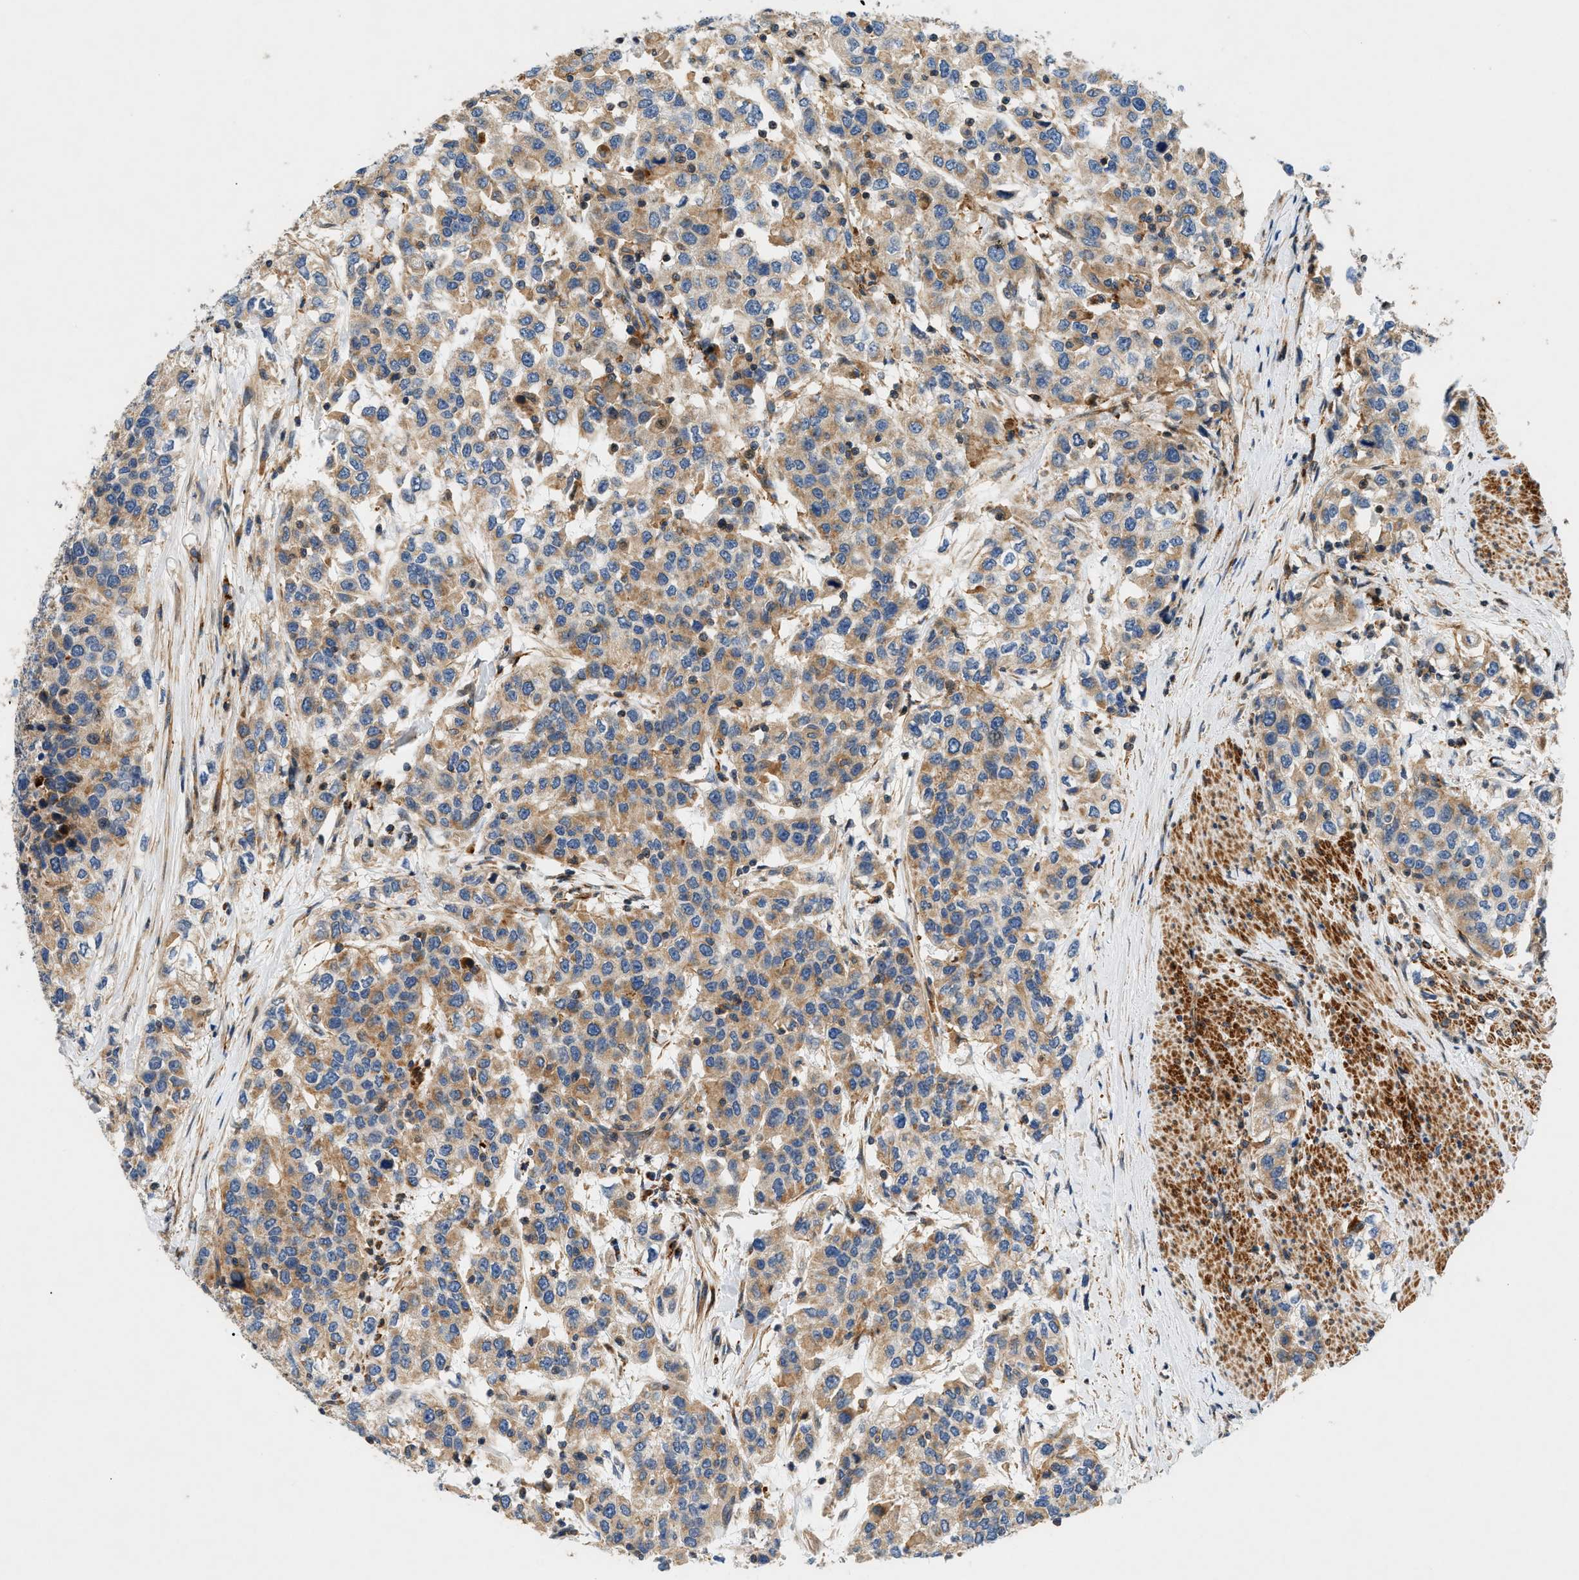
{"staining": {"intensity": "moderate", "quantity": ">75%", "location": "cytoplasmic/membranous"}, "tissue": "urothelial cancer", "cell_type": "Tumor cells", "image_type": "cancer", "snomed": [{"axis": "morphology", "description": "Urothelial carcinoma, High grade"}, {"axis": "topography", "description": "Urinary bladder"}], "caption": "A high-resolution micrograph shows IHC staining of high-grade urothelial carcinoma, which exhibits moderate cytoplasmic/membranous staining in approximately >75% of tumor cells.", "gene": "DHODH", "patient": {"sex": "female", "age": 80}}